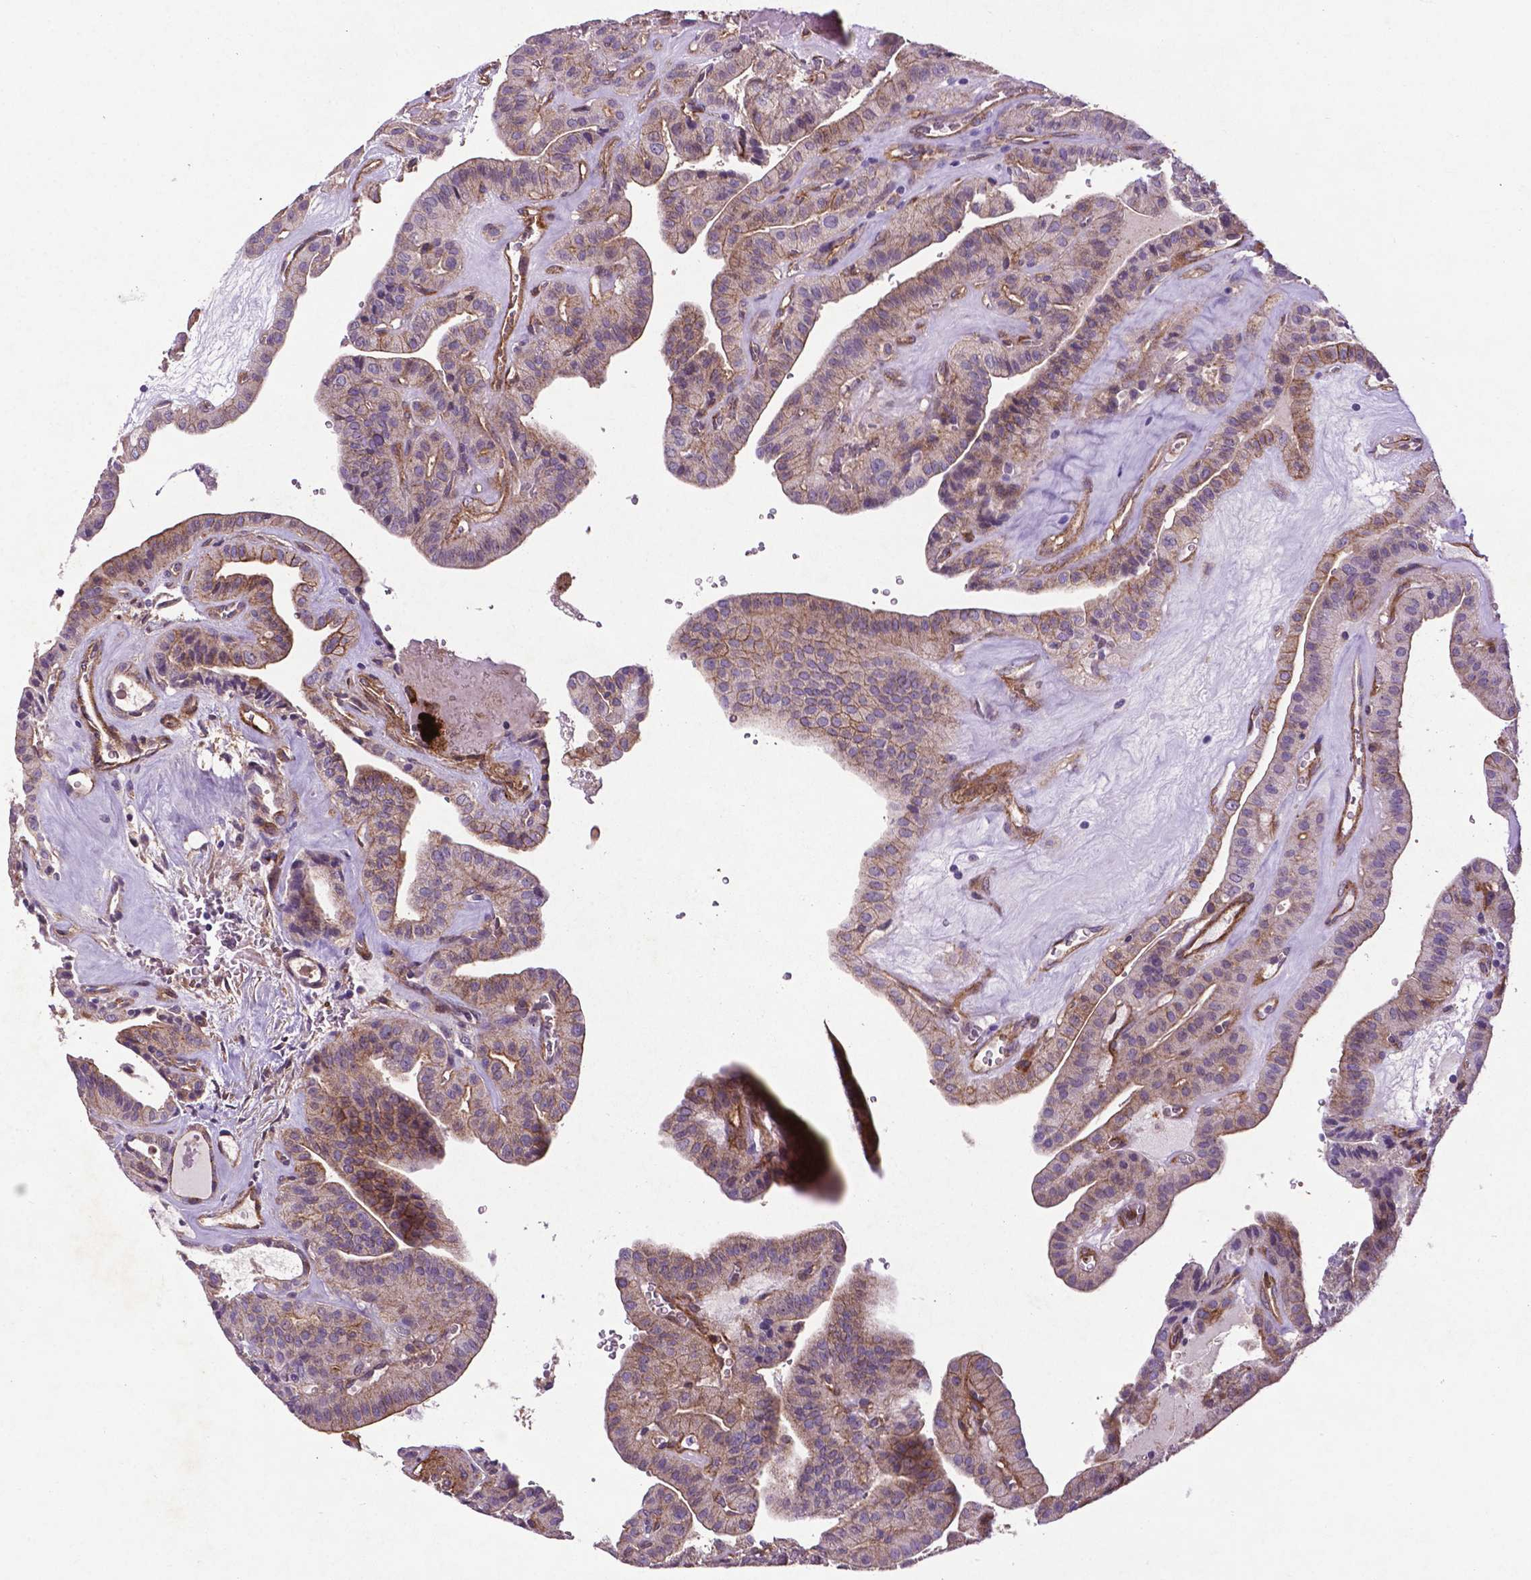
{"staining": {"intensity": "weak", "quantity": "25%-75%", "location": "cytoplasmic/membranous"}, "tissue": "thyroid cancer", "cell_type": "Tumor cells", "image_type": "cancer", "snomed": [{"axis": "morphology", "description": "Papillary adenocarcinoma, NOS"}, {"axis": "topography", "description": "Thyroid gland"}], "caption": "The immunohistochemical stain shows weak cytoplasmic/membranous positivity in tumor cells of thyroid cancer tissue. Ihc stains the protein in brown and the nuclei are stained blue.", "gene": "RRAS", "patient": {"sex": "male", "age": 52}}